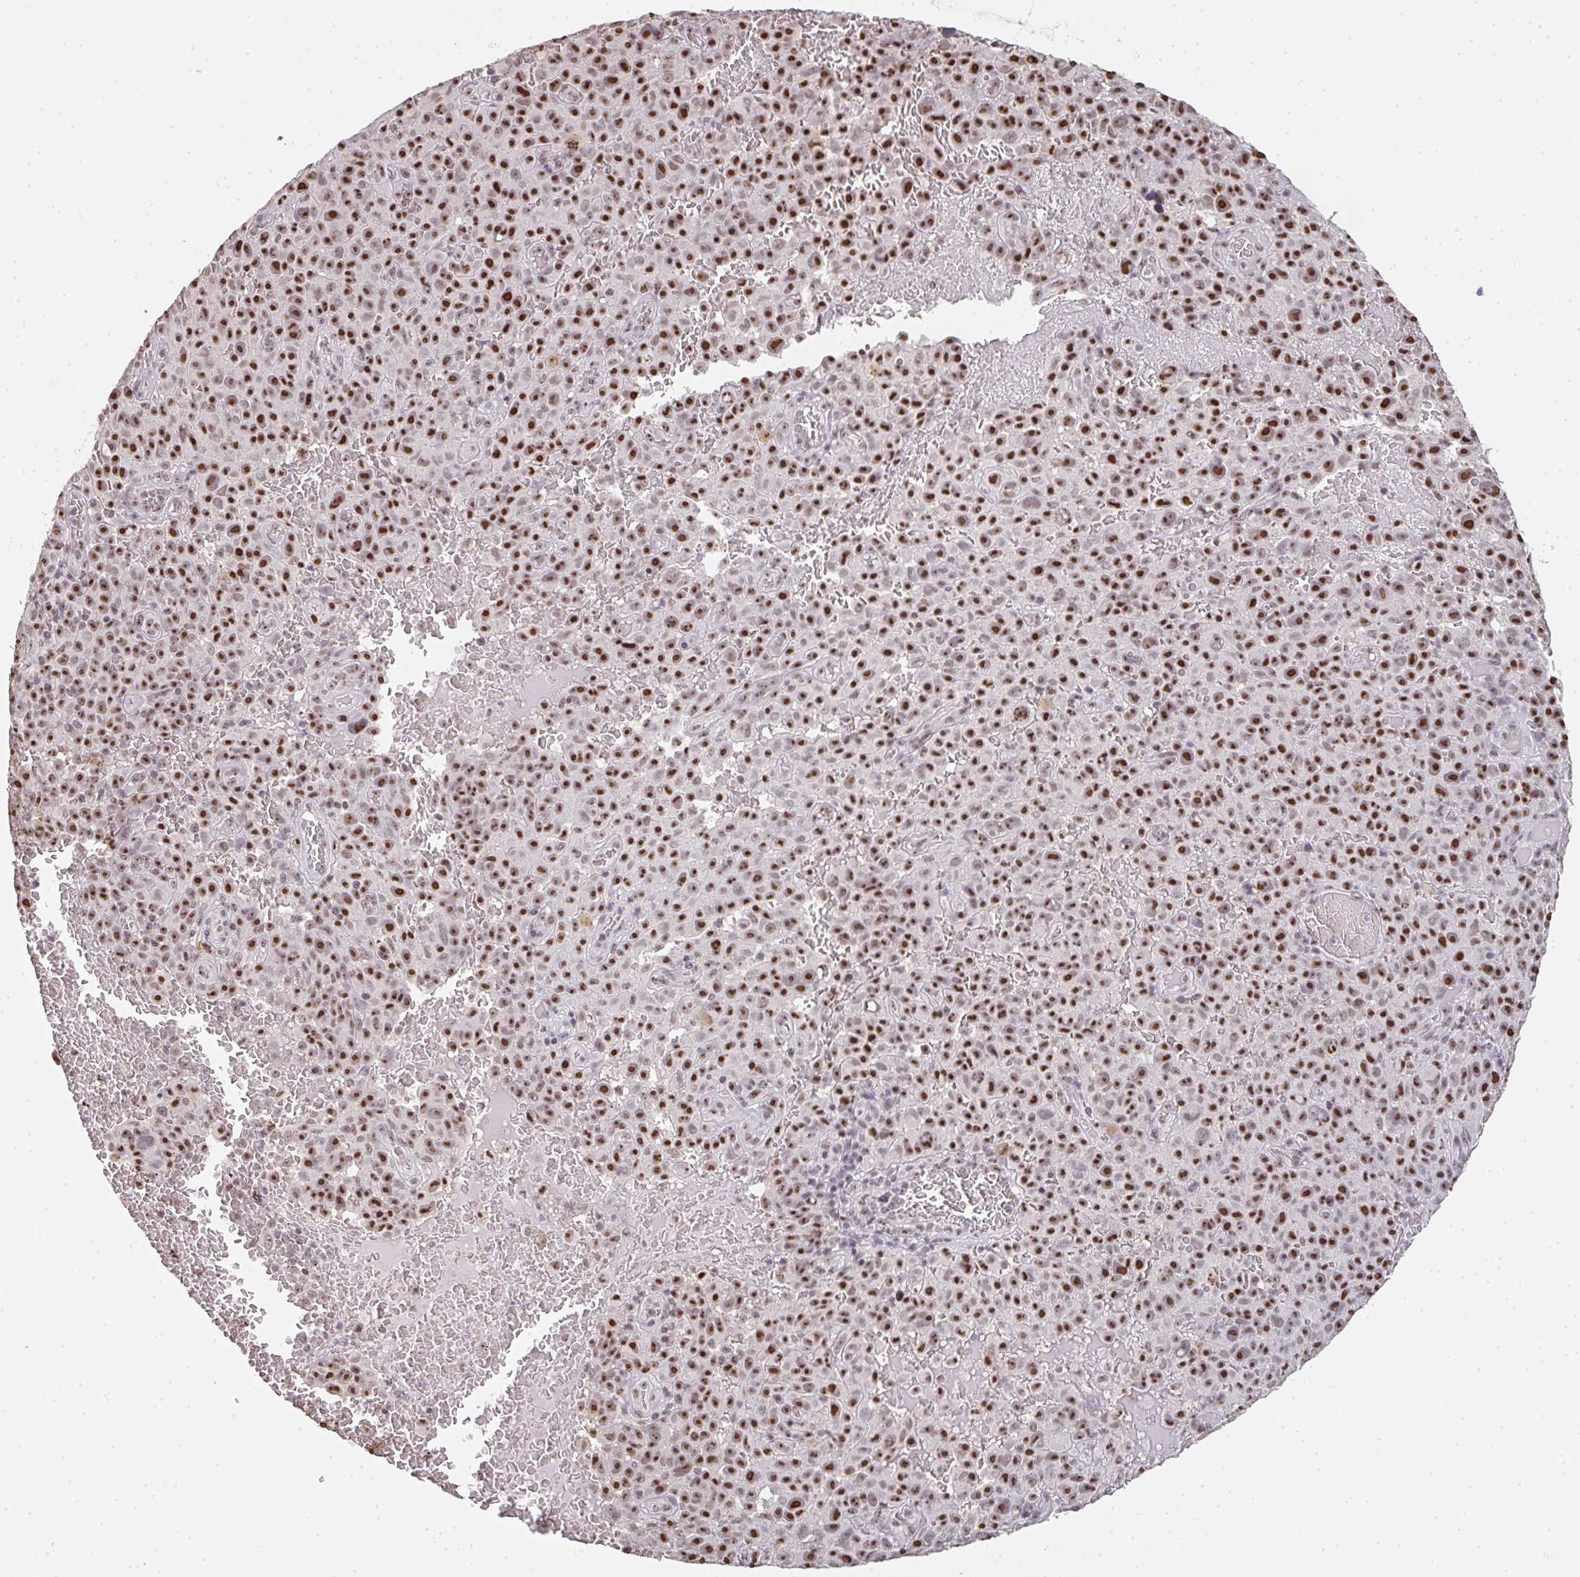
{"staining": {"intensity": "strong", "quantity": ">75%", "location": "nuclear"}, "tissue": "melanoma", "cell_type": "Tumor cells", "image_type": "cancer", "snomed": [{"axis": "morphology", "description": "Malignant melanoma, NOS"}, {"axis": "topography", "description": "Skin"}], "caption": "Immunohistochemical staining of malignant melanoma demonstrates high levels of strong nuclear staining in about >75% of tumor cells.", "gene": "DKC1", "patient": {"sex": "female", "age": 82}}